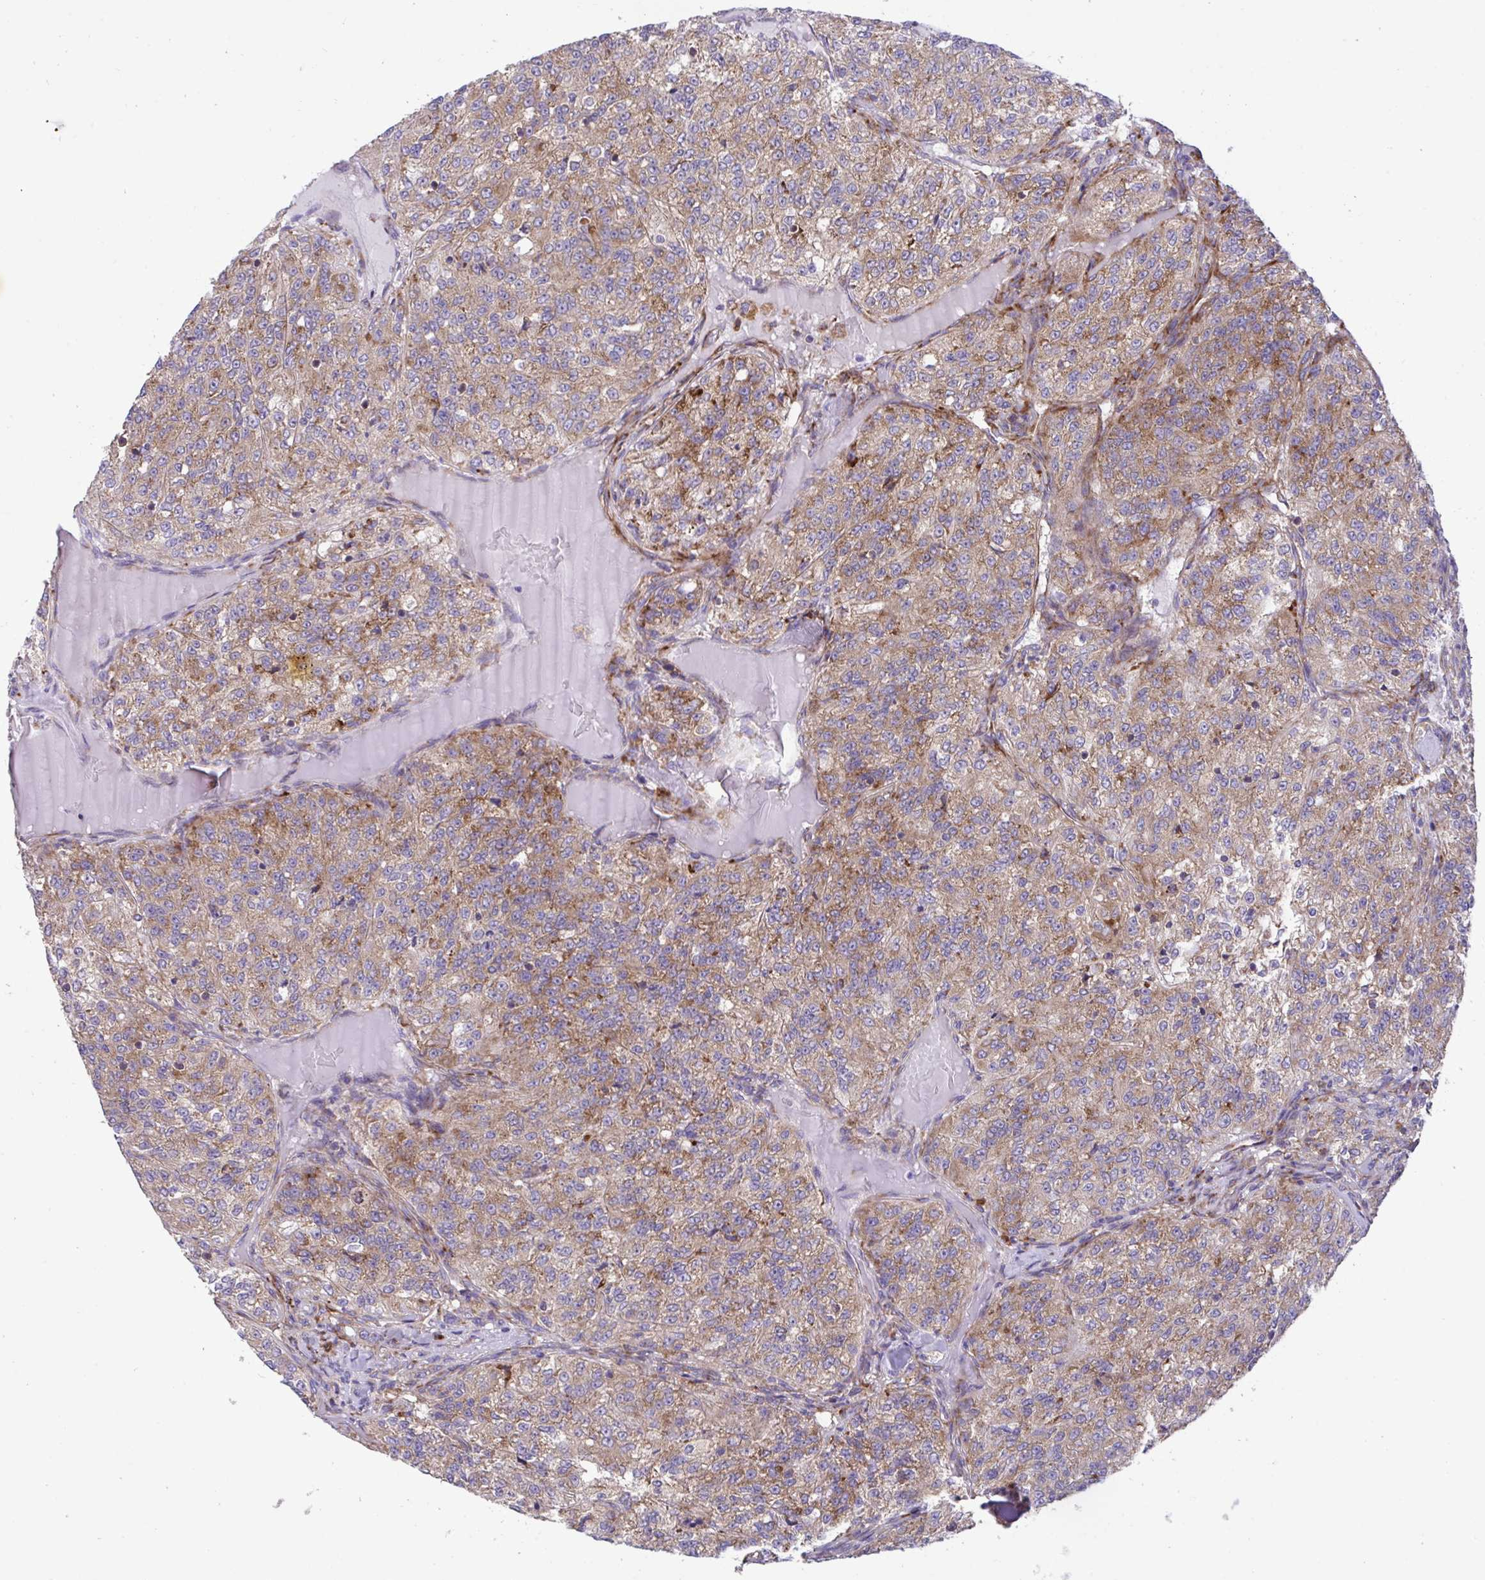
{"staining": {"intensity": "moderate", "quantity": ">75%", "location": "cytoplasmic/membranous"}, "tissue": "renal cancer", "cell_type": "Tumor cells", "image_type": "cancer", "snomed": [{"axis": "morphology", "description": "Adenocarcinoma, NOS"}, {"axis": "topography", "description": "Kidney"}], "caption": "The image demonstrates immunohistochemical staining of renal cancer. There is moderate cytoplasmic/membranous positivity is identified in approximately >75% of tumor cells. Using DAB (brown) and hematoxylin (blue) stains, captured at high magnification using brightfield microscopy.", "gene": "RPS15", "patient": {"sex": "female", "age": 63}}